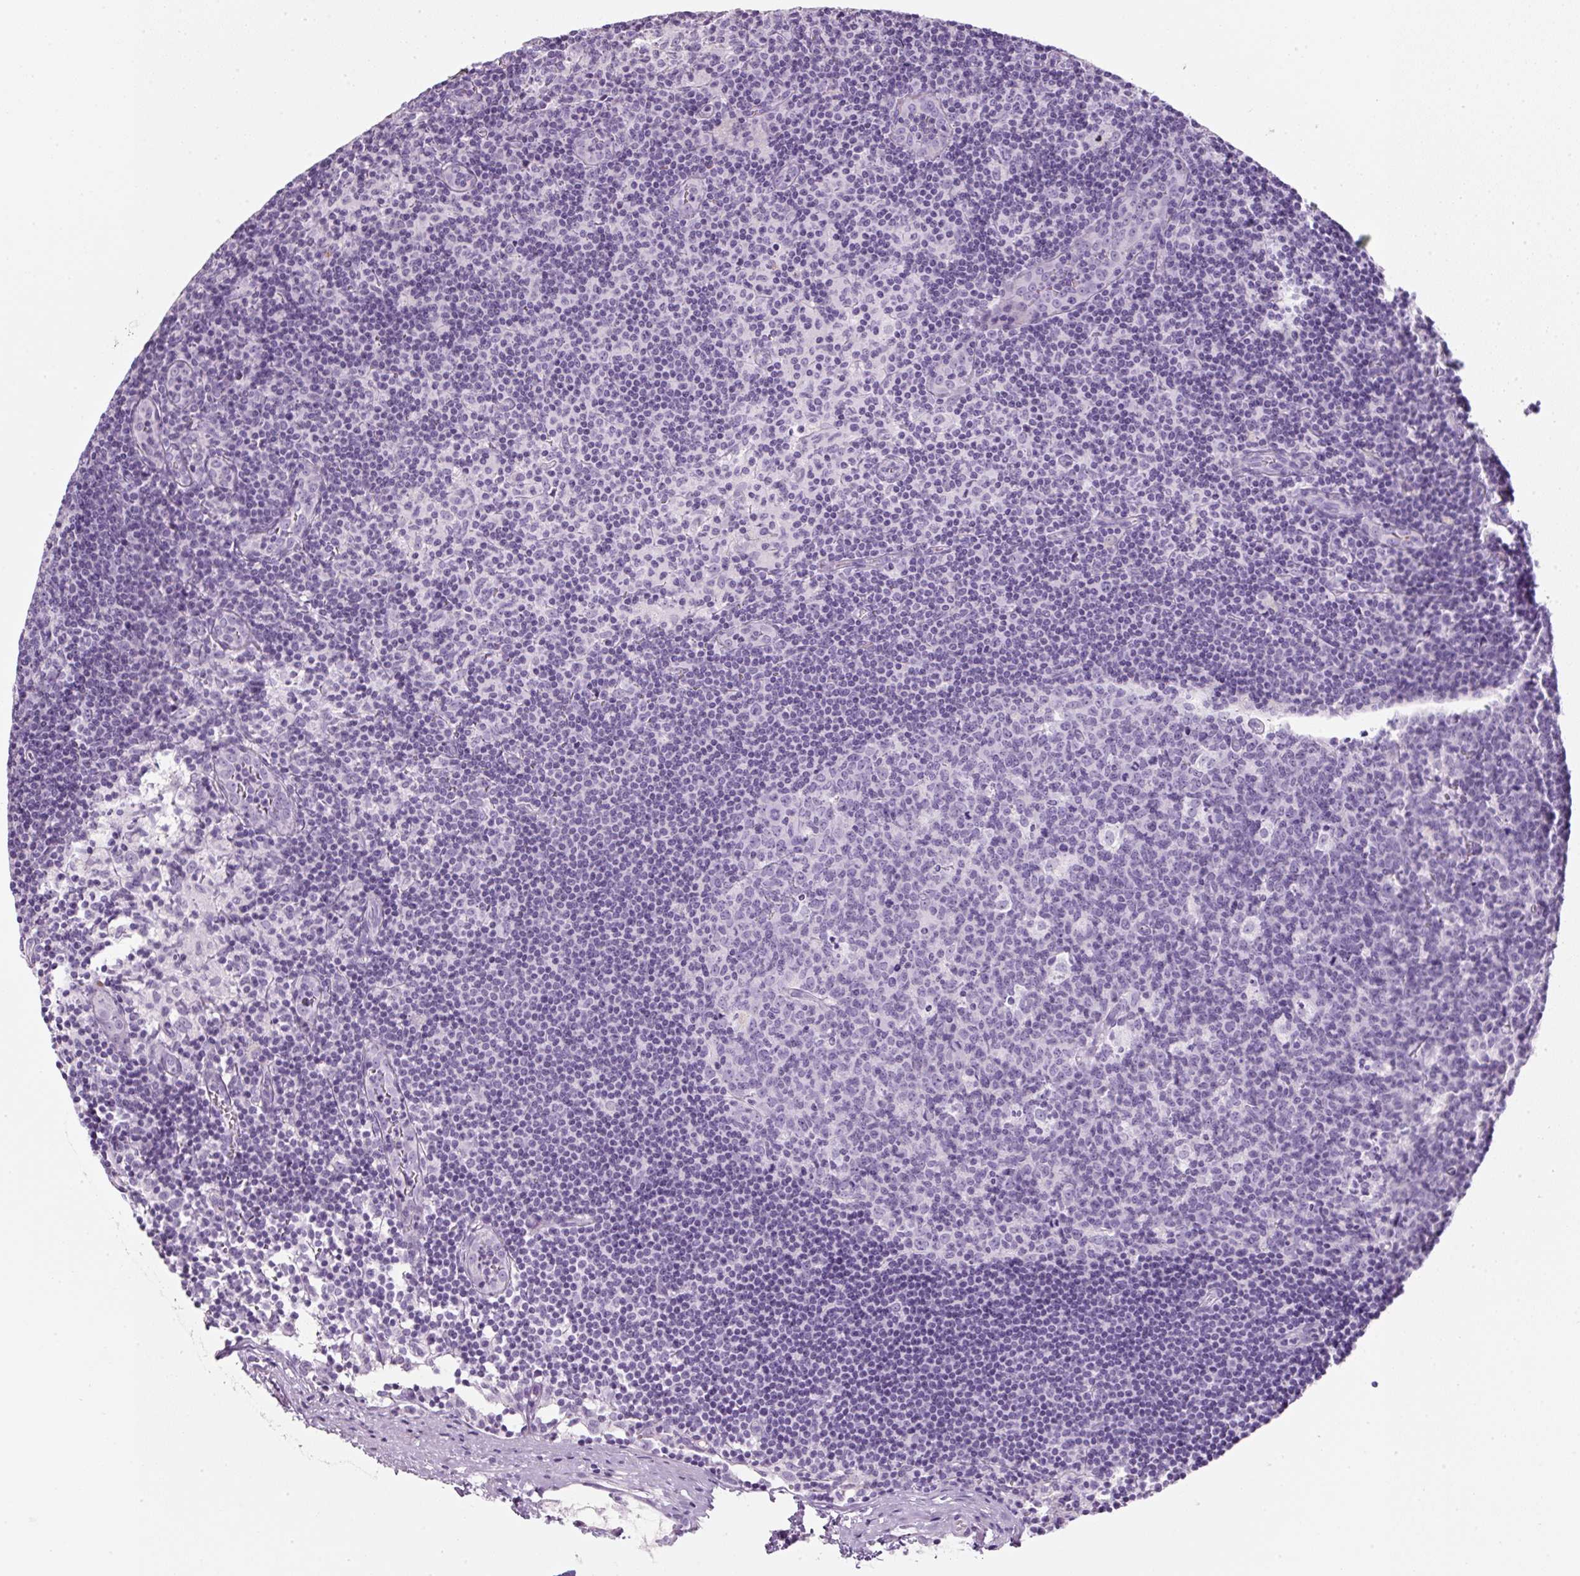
{"staining": {"intensity": "negative", "quantity": "none", "location": "none"}, "tissue": "lymph node", "cell_type": "Germinal center cells", "image_type": "normal", "snomed": [{"axis": "morphology", "description": "Normal tissue, NOS"}, {"axis": "topography", "description": "Lymph node"}], "caption": "Immunohistochemistry of unremarkable human lymph node exhibits no expression in germinal center cells. Nuclei are stained in blue.", "gene": "ENSG00000288796", "patient": {"sex": "female", "age": 45}}